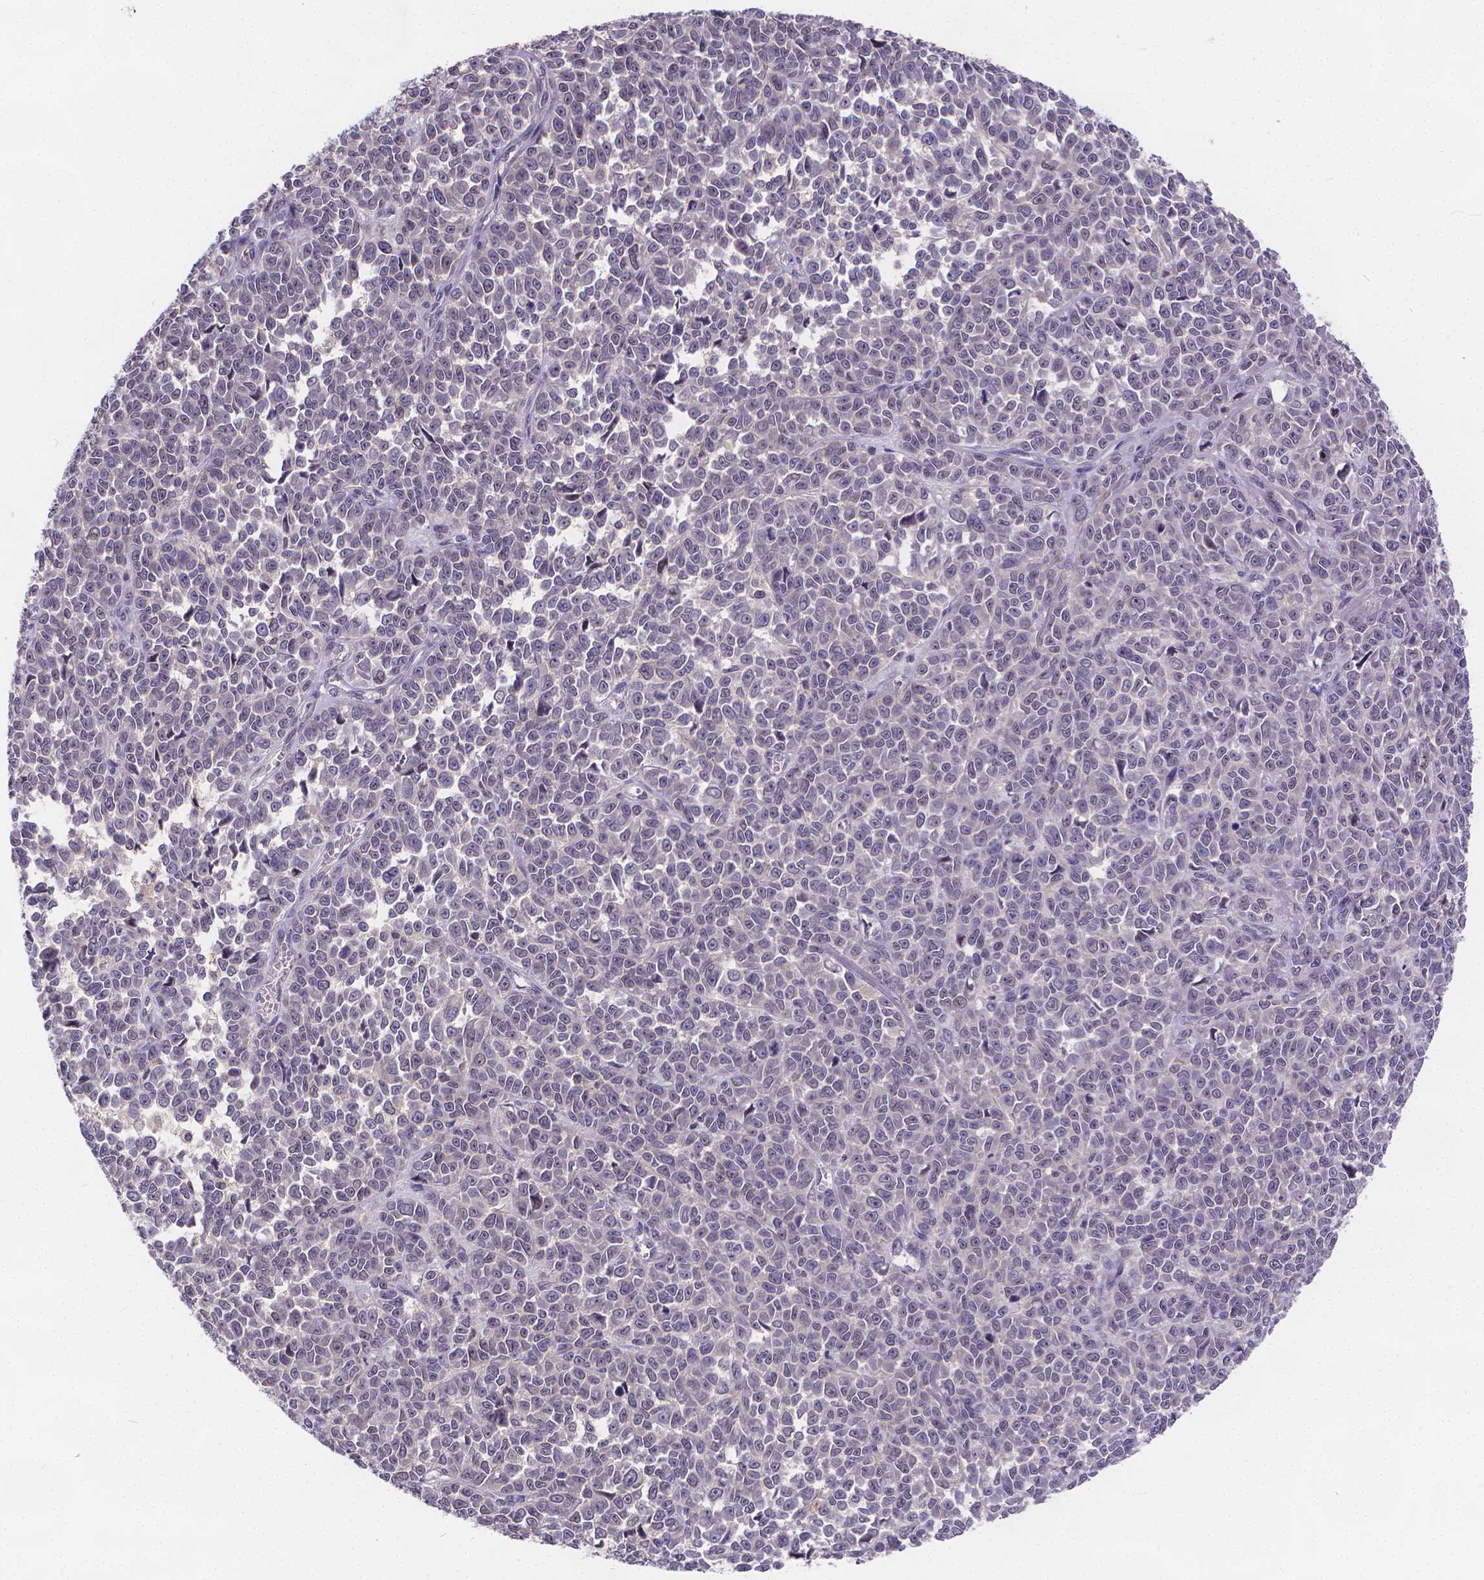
{"staining": {"intensity": "negative", "quantity": "none", "location": "none"}, "tissue": "melanoma", "cell_type": "Tumor cells", "image_type": "cancer", "snomed": [{"axis": "morphology", "description": "Malignant melanoma, NOS"}, {"axis": "topography", "description": "Skin"}], "caption": "The histopathology image displays no significant expression in tumor cells of malignant melanoma.", "gene": "GLRB", "patient": {"sex": "female", "age": 95}}